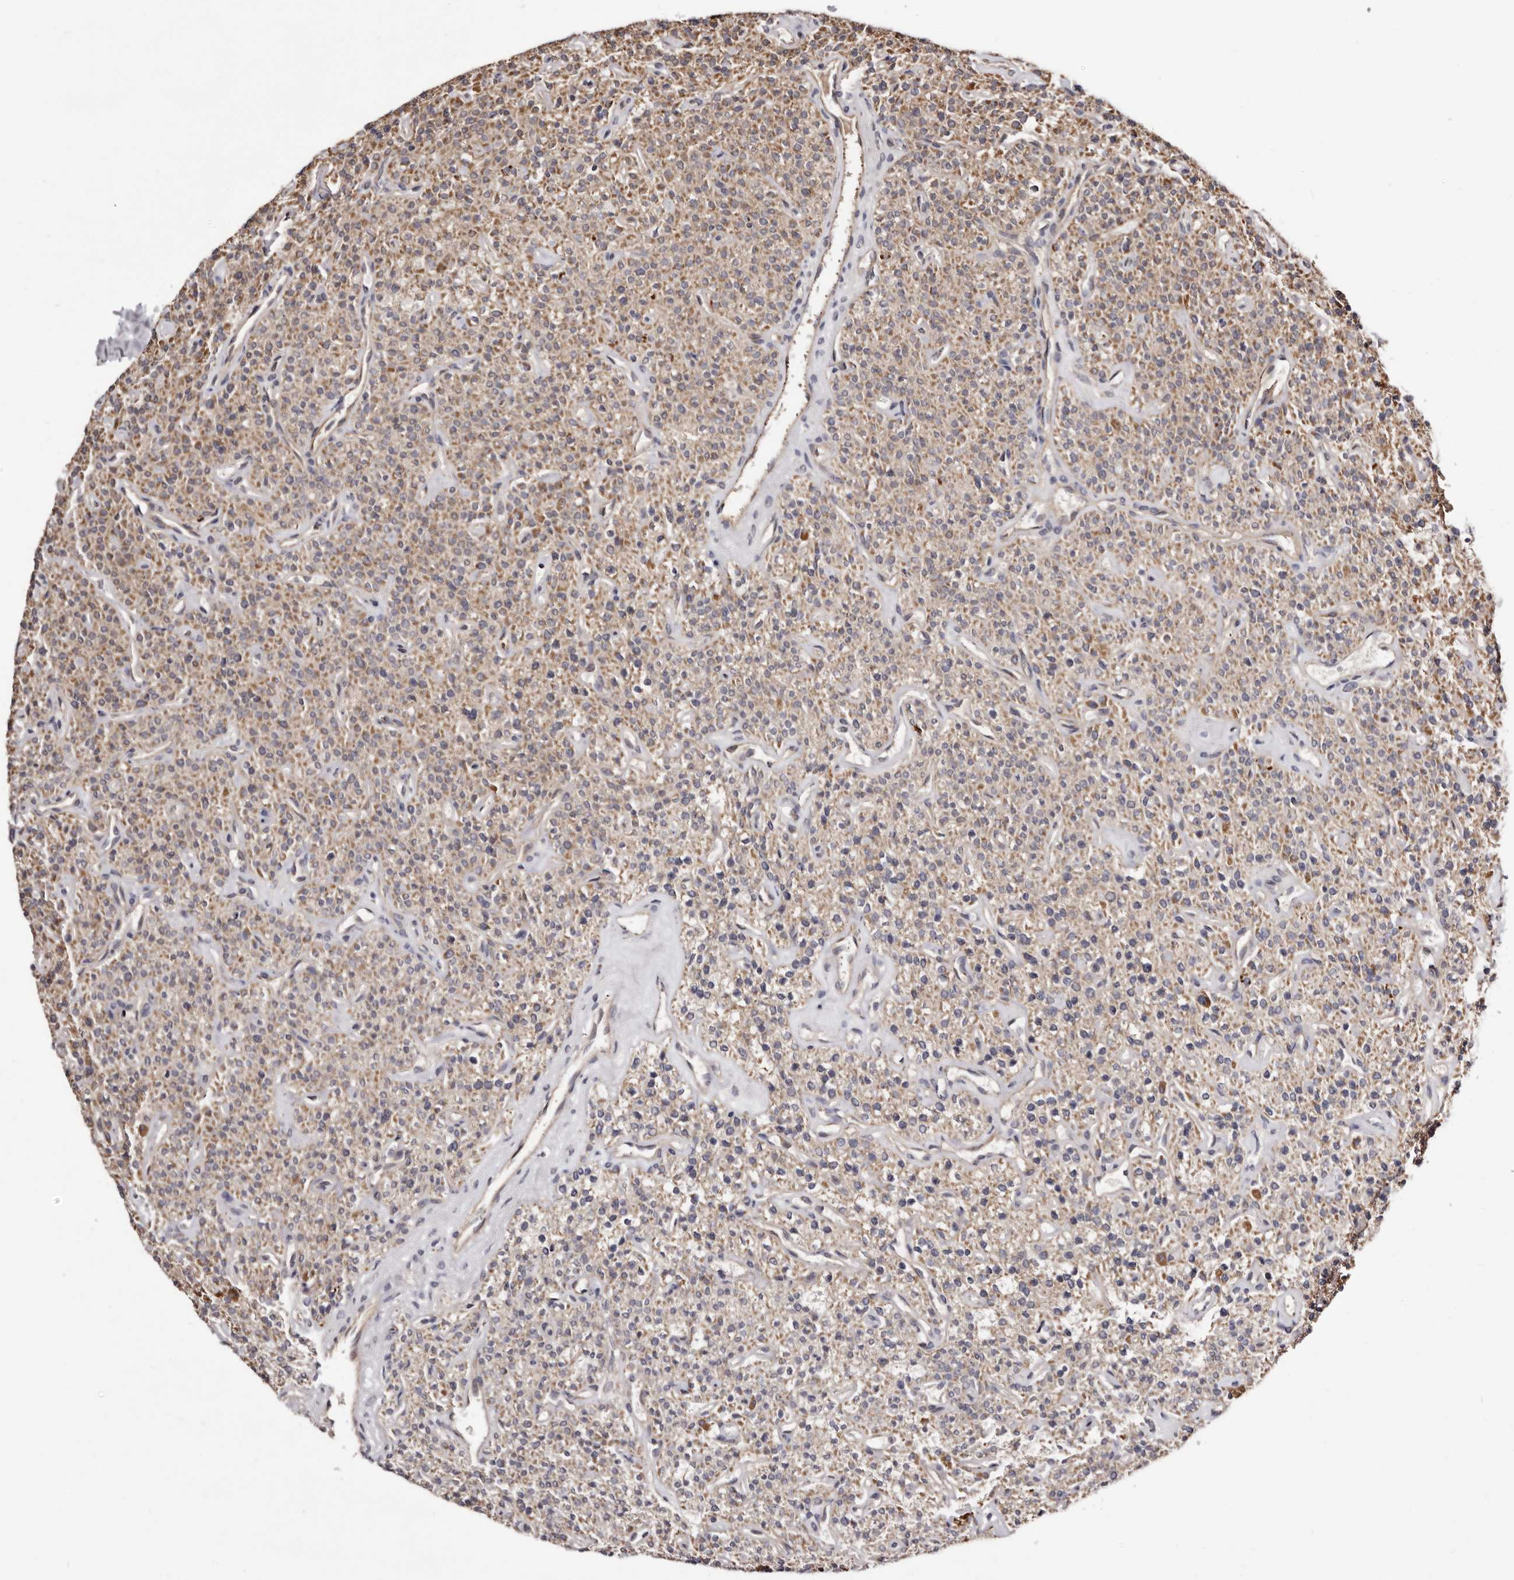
{"staining": {"intensity": "moderate", "quantity": ">75%", "location": "cytoplasmic/membranous"}, "tissue": "parathyroid gland", "cell_type": "Glandular cells", "image_type": "normal", "snomed": [{"axis": "morphology", "description": "Normal tissue, NOS"}, {"axis": "topography", "description": "Parathyroid gland"}], "caption": "Brown immunohistochemical staining in unremarkable parathyroid gland displays moderate cytoplasmic/membranous positivity in about >75% of glandular cells.", "gene": "LUZP1", "patient": {"sex": "male", "age": 46}}